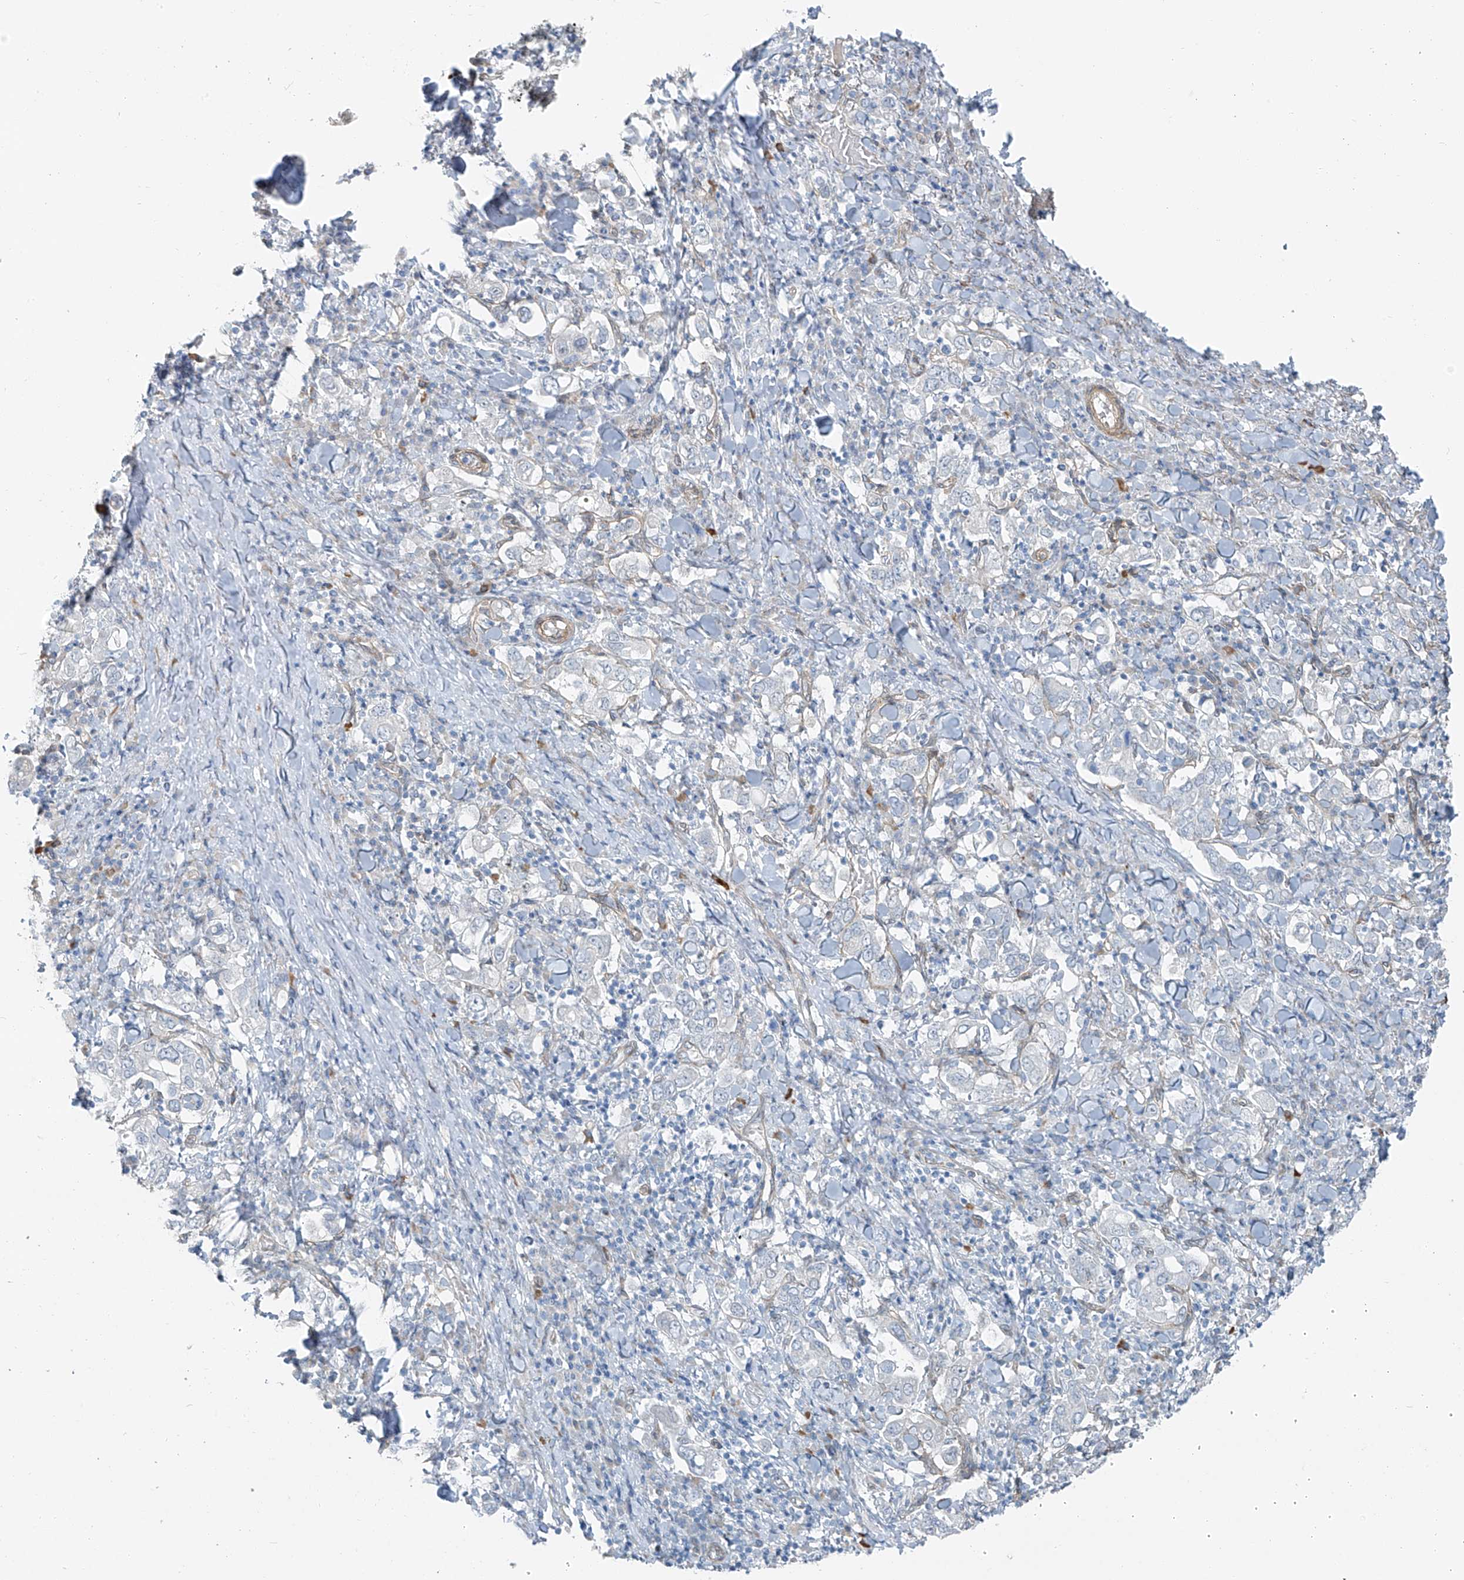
{"staining": {"intensity": "negative", "quantity": "none", "location": "none"}, "tissue": "stomach cancer", "cell_type": "Tumor cells", "image_type": "cancer", "snomed": [{"axis": "morphology", "description": "Adenocarcinoma, NOS"}, {"axis": "topography", "description": "Stomach, upper"}], "caption": "Photomicrograph shows no significant protein positivity in tumor cells of stomach adenocarcinoma. Brightfield microscopy of immunohistochemistry stained with DAB (3,3'-diaminobenzidine) (brown) and hematoxylin (blue), captured at high magnification.", "gene": "TNS2", "patient": {"sex": "male", "age": 62}}